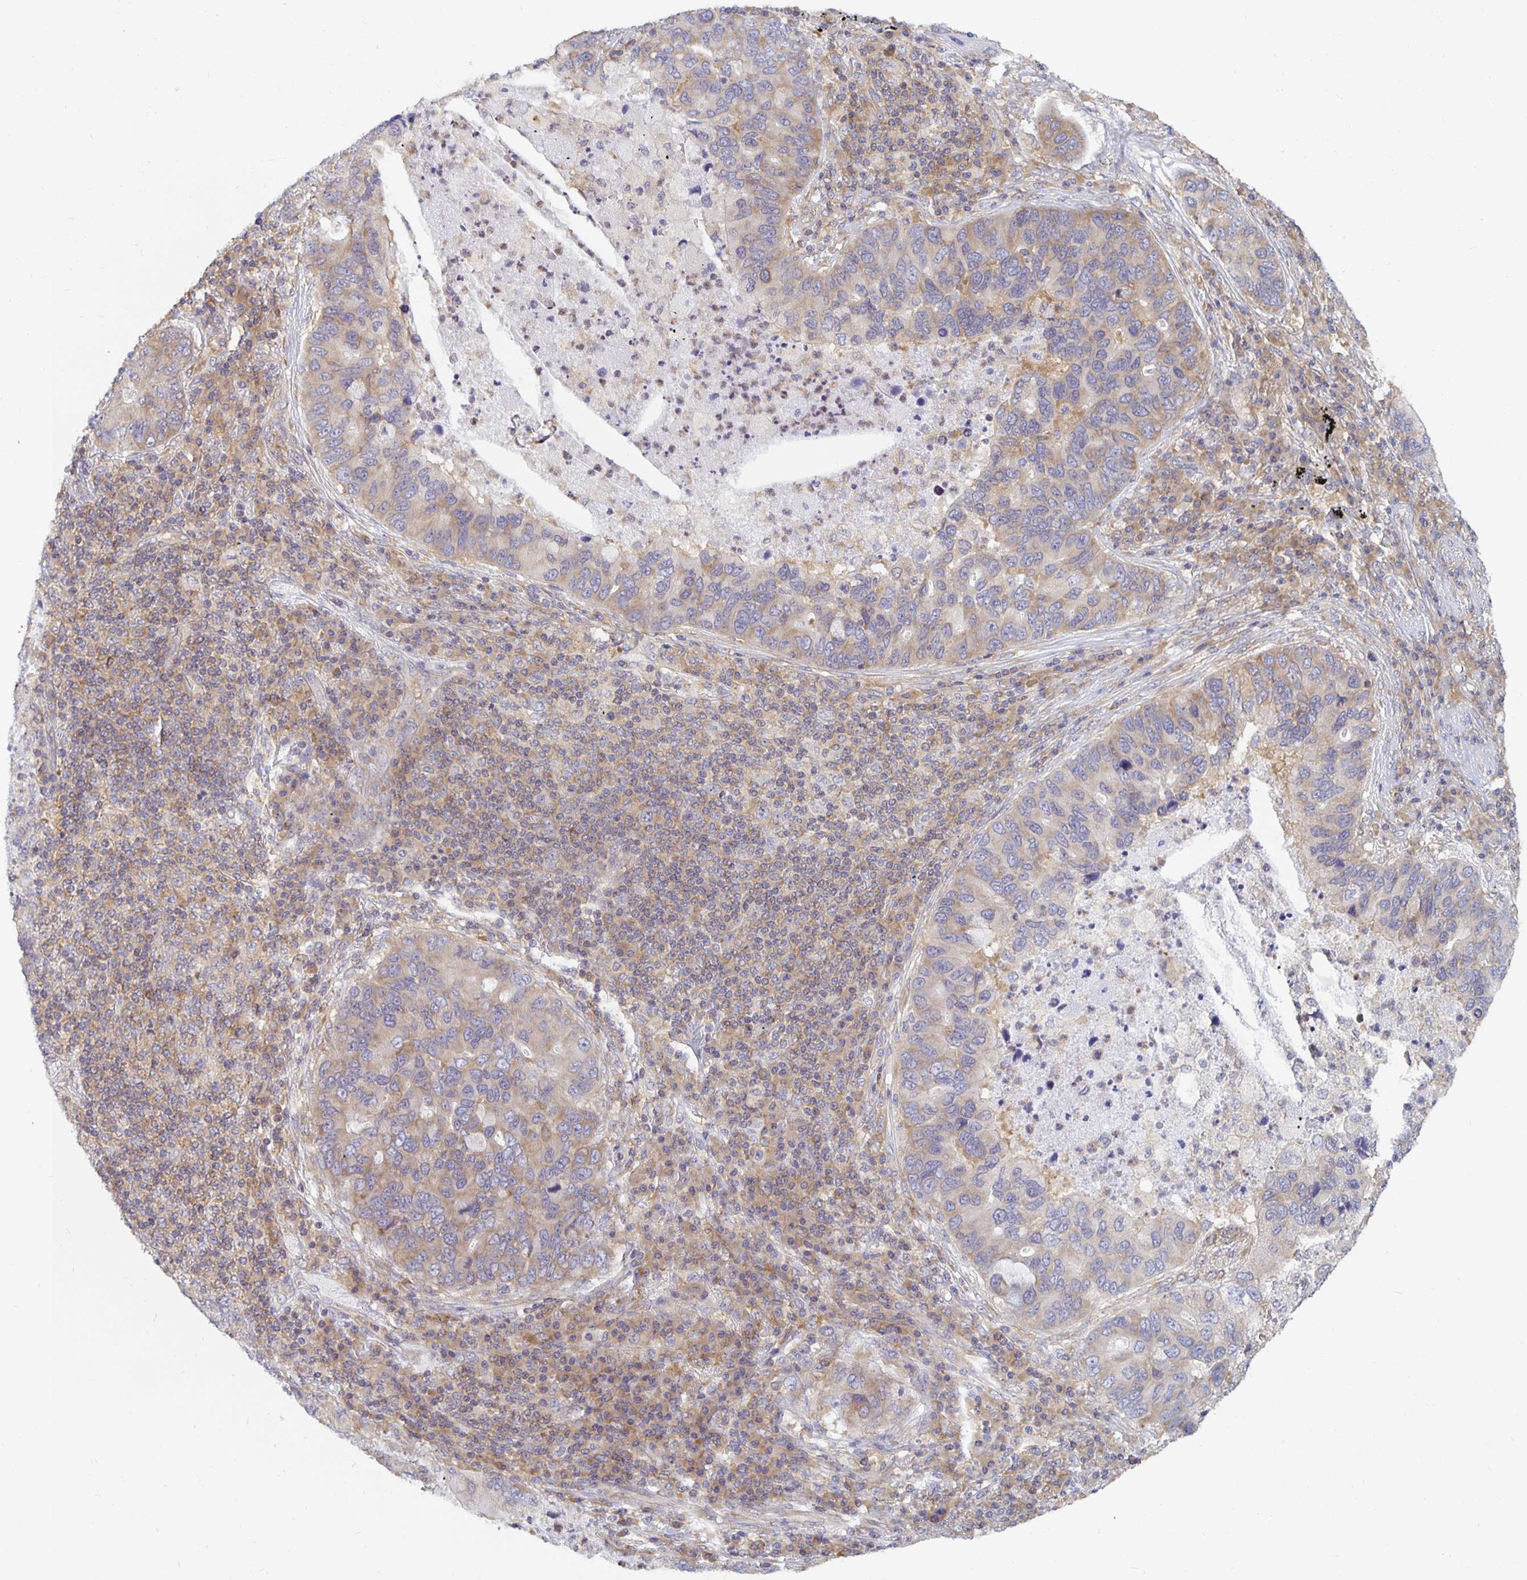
{"staining": {"intensity": "moderate", "quantity": "25%-75%", "location": "cytoplasmic/membranous"}, "tissue": "lung cancer", "cell_type": "Tumor cells", "image_type": "cancer", "snomed": [{"axis": "morphology", "description": "Adenocarcinoma, NOS"}, {"axis": "morphology", "description": "Adenocarcinoma, metastatic, NOS"}, {"axis": "topography", "description": "Lymph node"}, {"axis": "topography", "description": "Lung"}], "caption": "Tumor cells show medium levels of moderate cytoplasmic/membranous staining in about 25%-75% of cells in lung cancer (metastatic adenocarcinoma).", "gene": "PDAP1", "patient": {"sex": "female", "age": 54}}